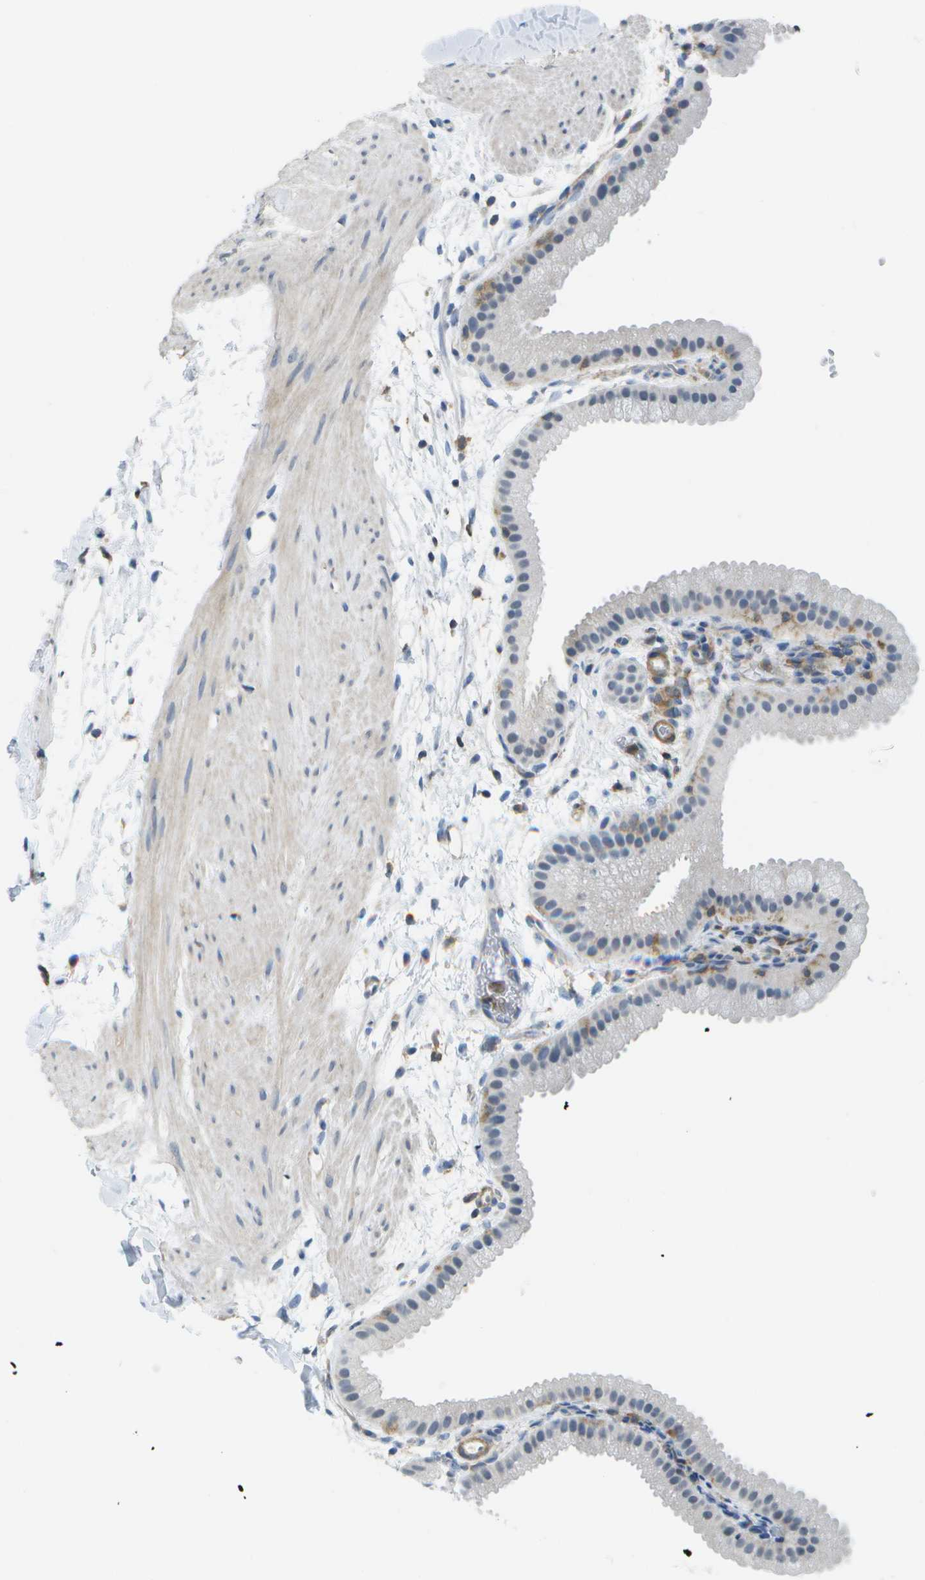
{"staining": {"intensity": "weak", "quantity": "<25%", "location": "cytoplasmic/membranous"}, "tissue": "gallbladder", "cell_type": "Glandular cells", "image_type": "normal", "snomed": [{"axis": "morphology", "description": "Normal tissue, NOS"}, {"axis": "topography", "description": "Gallbladder"}], "caption": "High power microscopy histopathology image of an immunohistochemistry (IHC) histopathology image of normal gallbladder, revealing no significant staining in glandular cells.", "gene": "RCSD1", "patient": {"sex": "female", "age": 64}}